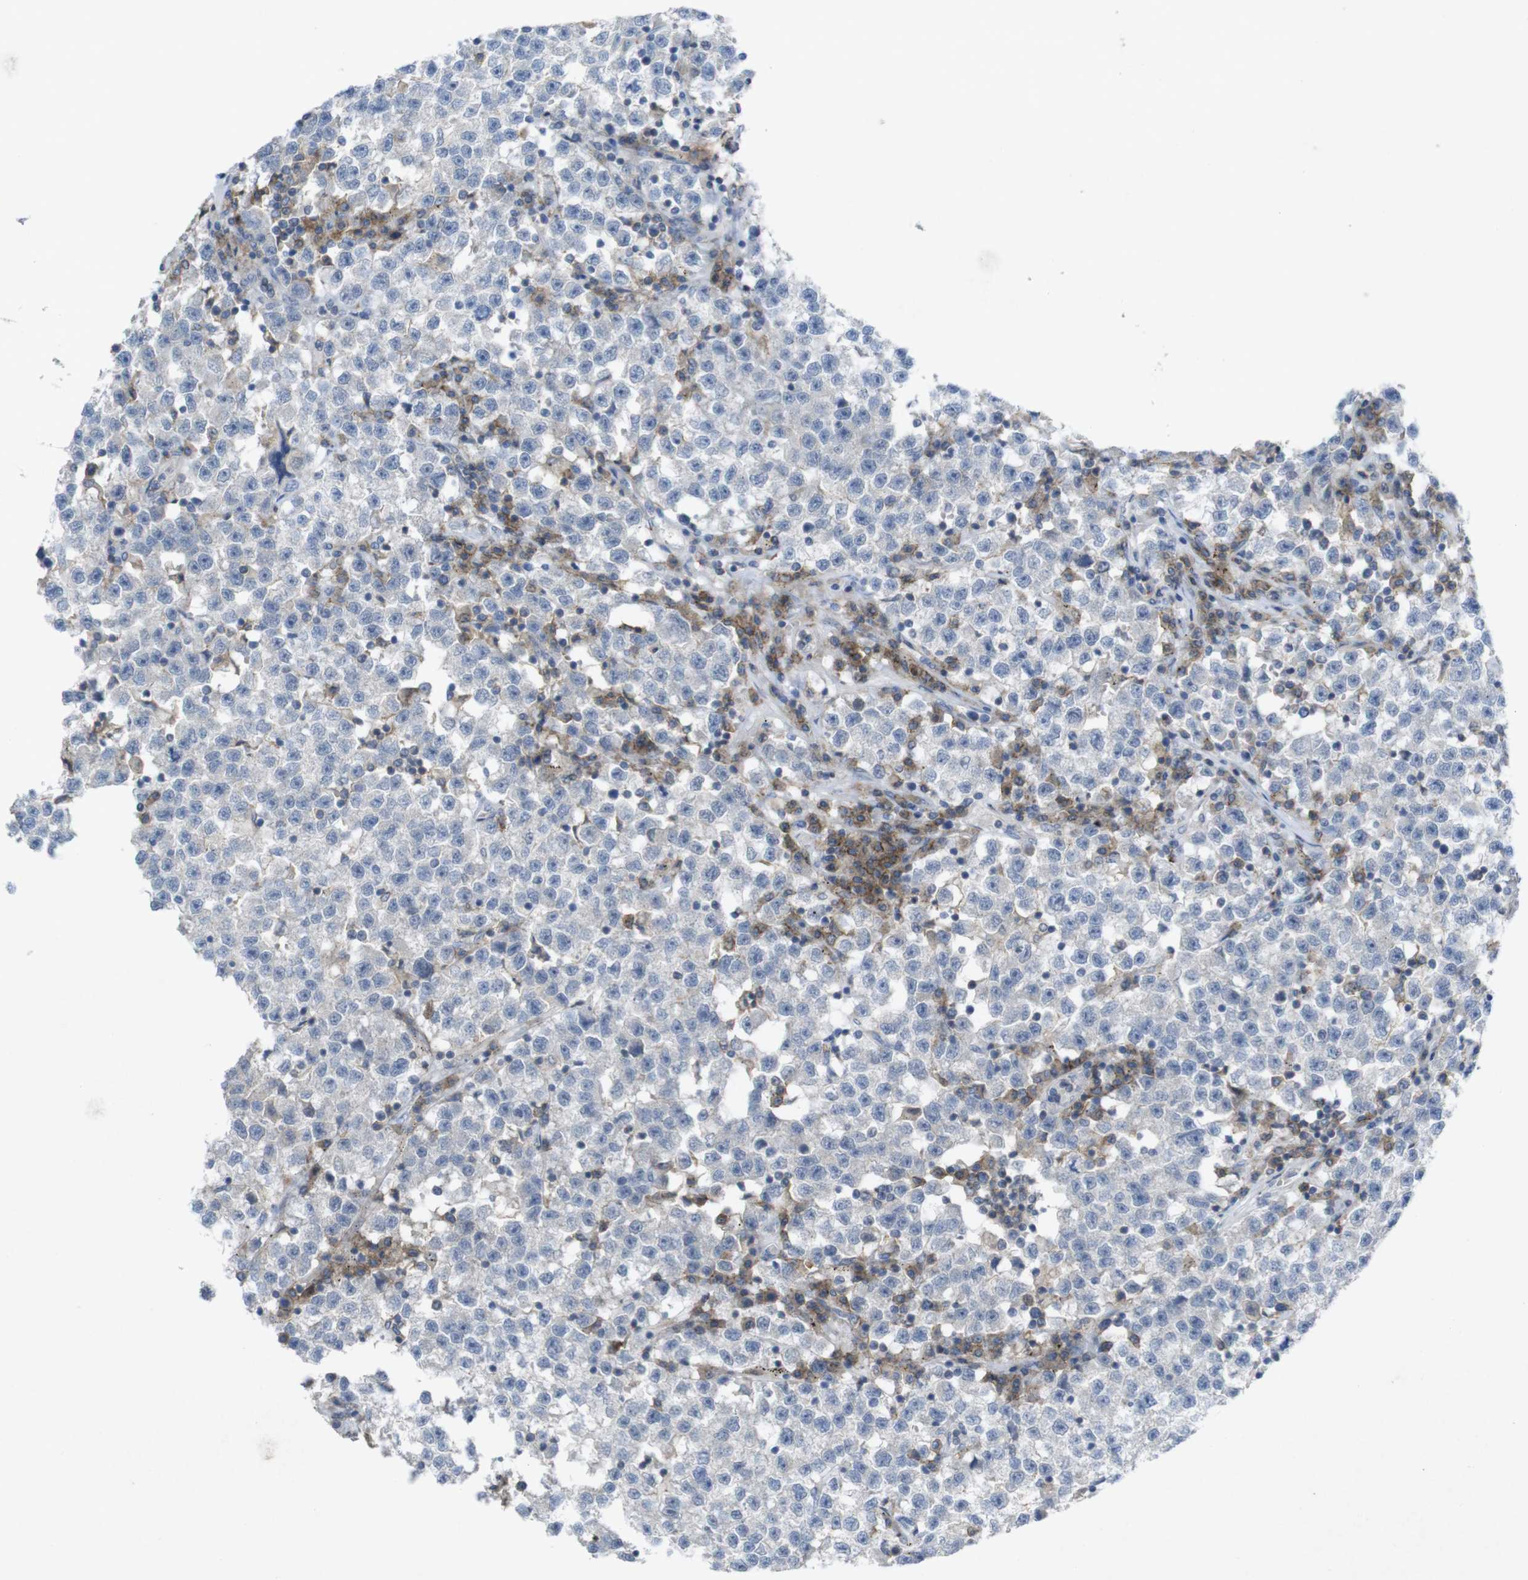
{"staining": {"intensity": "negative", "quantity": "none", "location": "none"}, "tissue": "testis cancer", "cell_type": "Tumor cells", "image_type": "cancer", "snomed": [{"axis": "morphology", "description": "Seminoma, NOS"}, {"axis": "topography", "description": "Testis"}], "caption": "Human testis seminoma stained for a protein using immunohistochemistry shows no positivity in tumor cells.", "gene": "SLAMF7", "patient": {"sex": "male", "age": 22}}